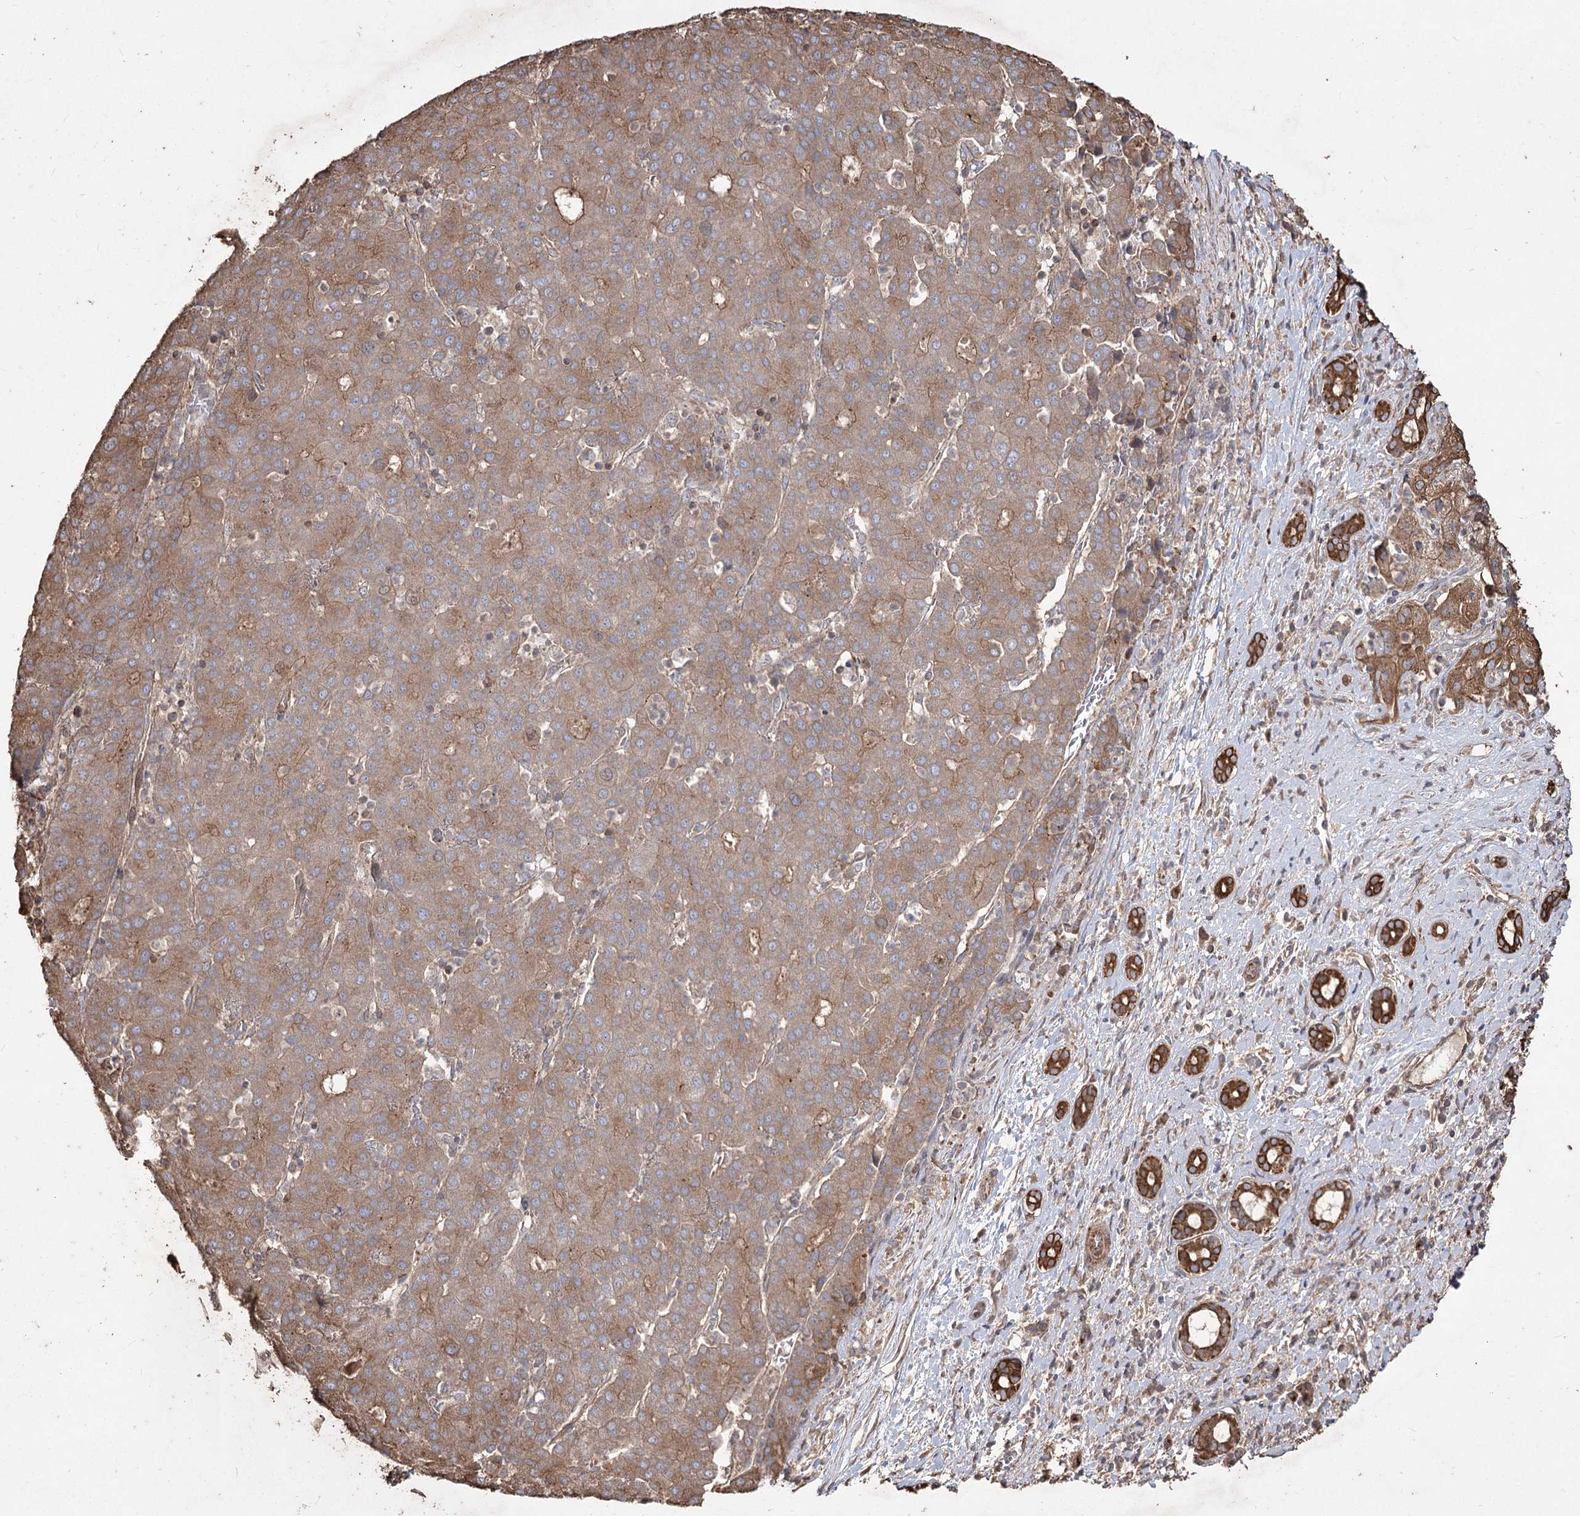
{"staining": {"intensity": "moderate", "quantity": ">75%", "location": "cytoplasmic/membranous"}, "tissue": "liver cancer", "cell_type": "Tumor cells", "image_type": "cancer", "snomed": [{"axis": "morphology", "description": "Carcinoma, Hepatocellular, NOS"}, {"axis": "topography", "description": "Liver"}], "caption": "This image shows IHC staining of human hepatocellular carcinoma (liver), with medium moderate cytoplasmic/membranous expression in about >75% of tumor cells.", "gene": "PRC1", "patient": {"sex": "male", "age": 65}}